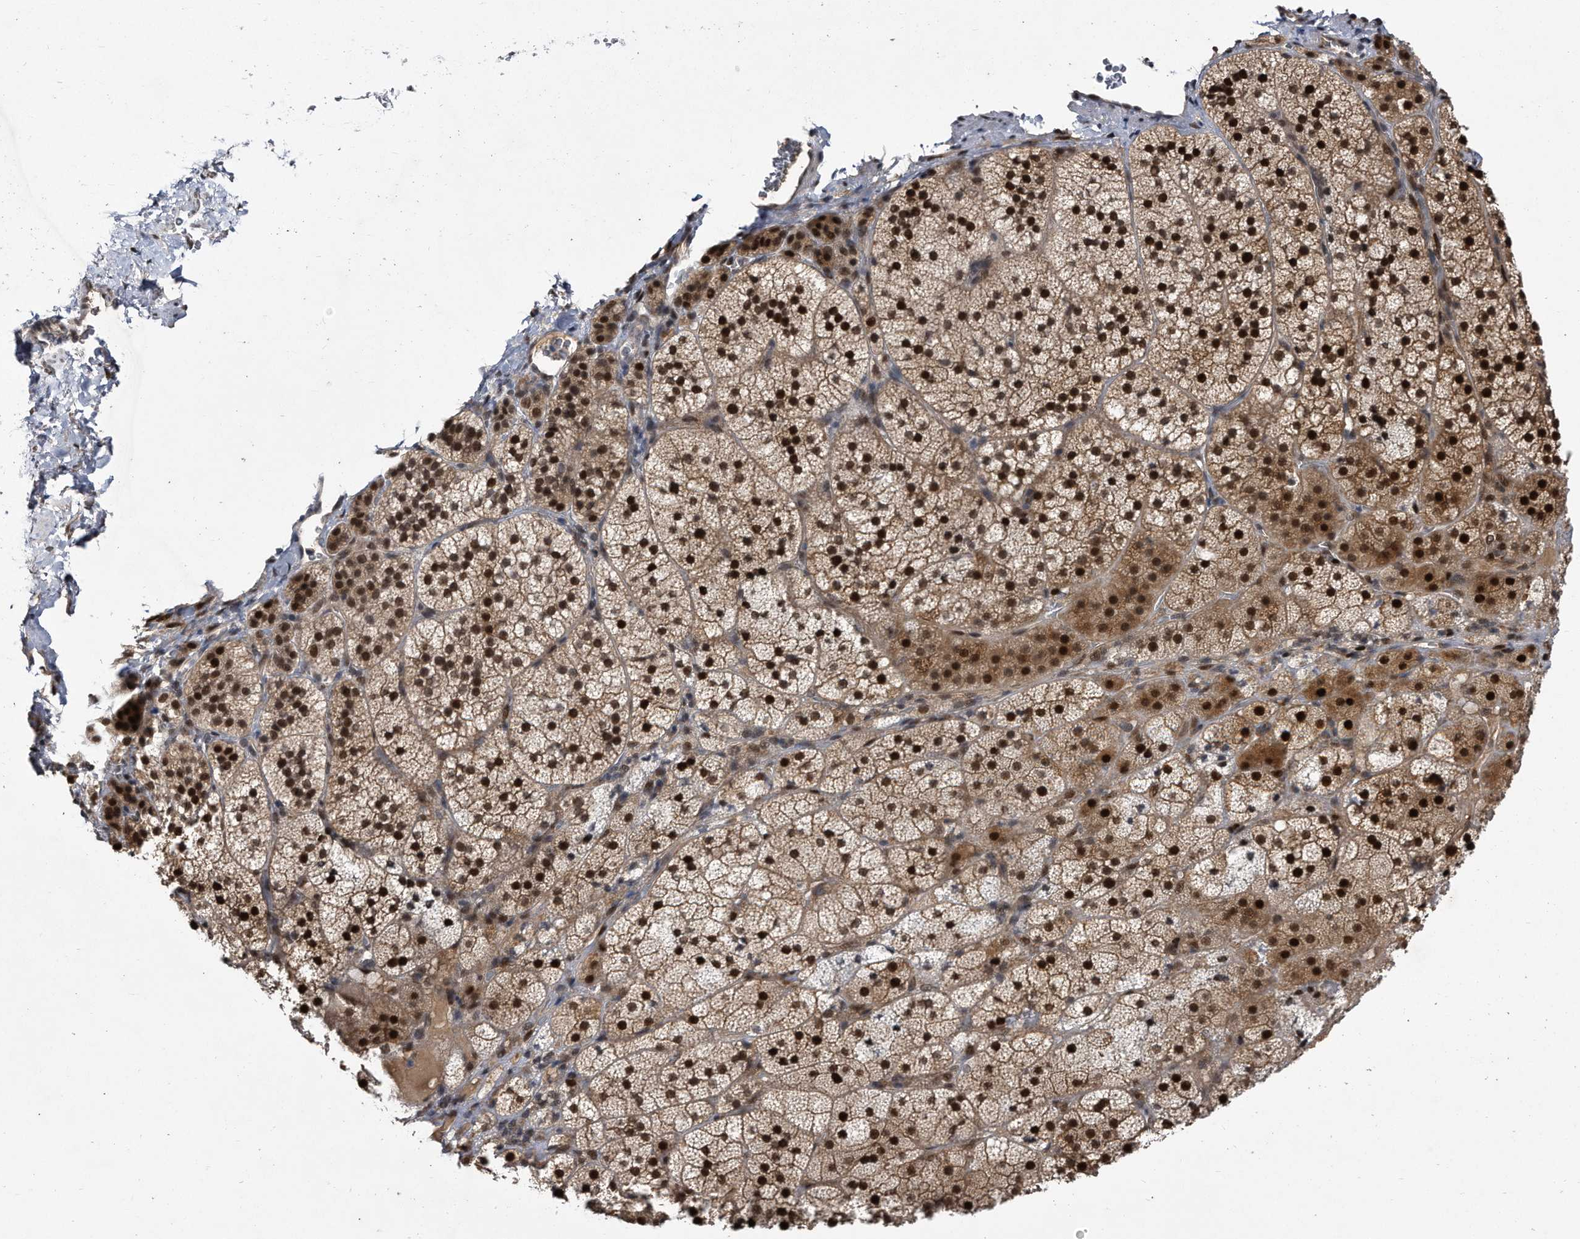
{"staining": {"intensity": "strong", "quantity": ">75%", "location": "cytoplasmic/membranous,nuclear"}, "tissue": "adrenal gland", "cell_type": "Glandular cells", "image_type": "normal", "snomed": [{"axis": "morphology", "description": "Normal tissue, NOS"}, {"axis": "topography", "description": "Adrenal gland"}], "caption": "Brown immunohistochemical staining in benign adrenal gland reveals strong cytoplasmic/membranous,nuclear staining in about >75% of glandular cells. The staining is performed using DAB (3,3'-diaminobenzidine) brown chromogen to label protein expression. The nuclei are counter-stained blue using hematoxylin.", "gene": "RAD23B", "patient": {"sex": "female", "age": 44}}